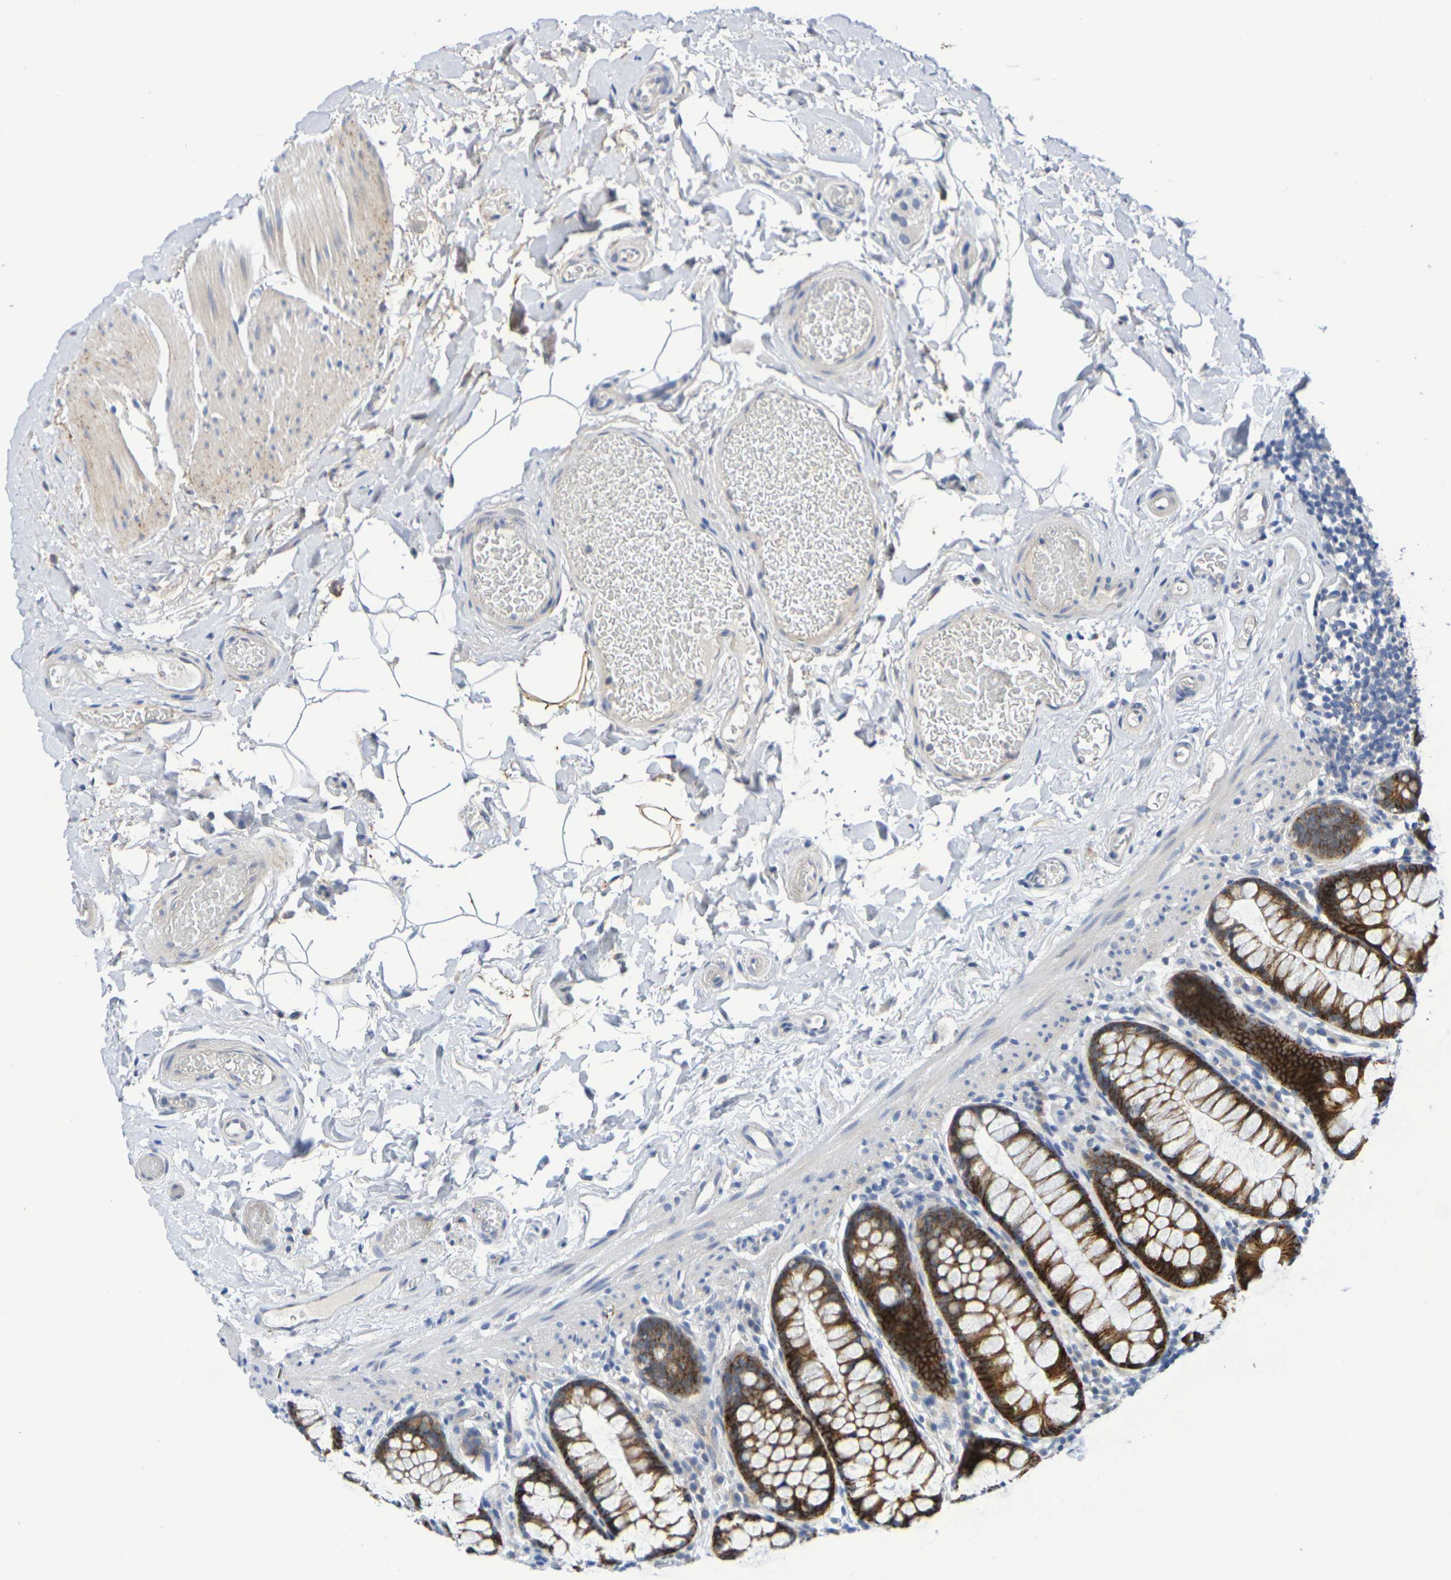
{"staining": {"intensity": "negative", "quantity": "none", "location": "none"}, "tissue": "colon", "cell_type": "Endothelial cells", "image_type": "normal", "snomed": [{"axis": "morphology", "description": "Normal tissue, NOS"}, {"axis": "topography", "description": "Colon"}], "caption": "Endothelial cells show no significant positivity in normal colon.", "gene": "SDC4", "patient": {"sex": "female", "age": 80}}